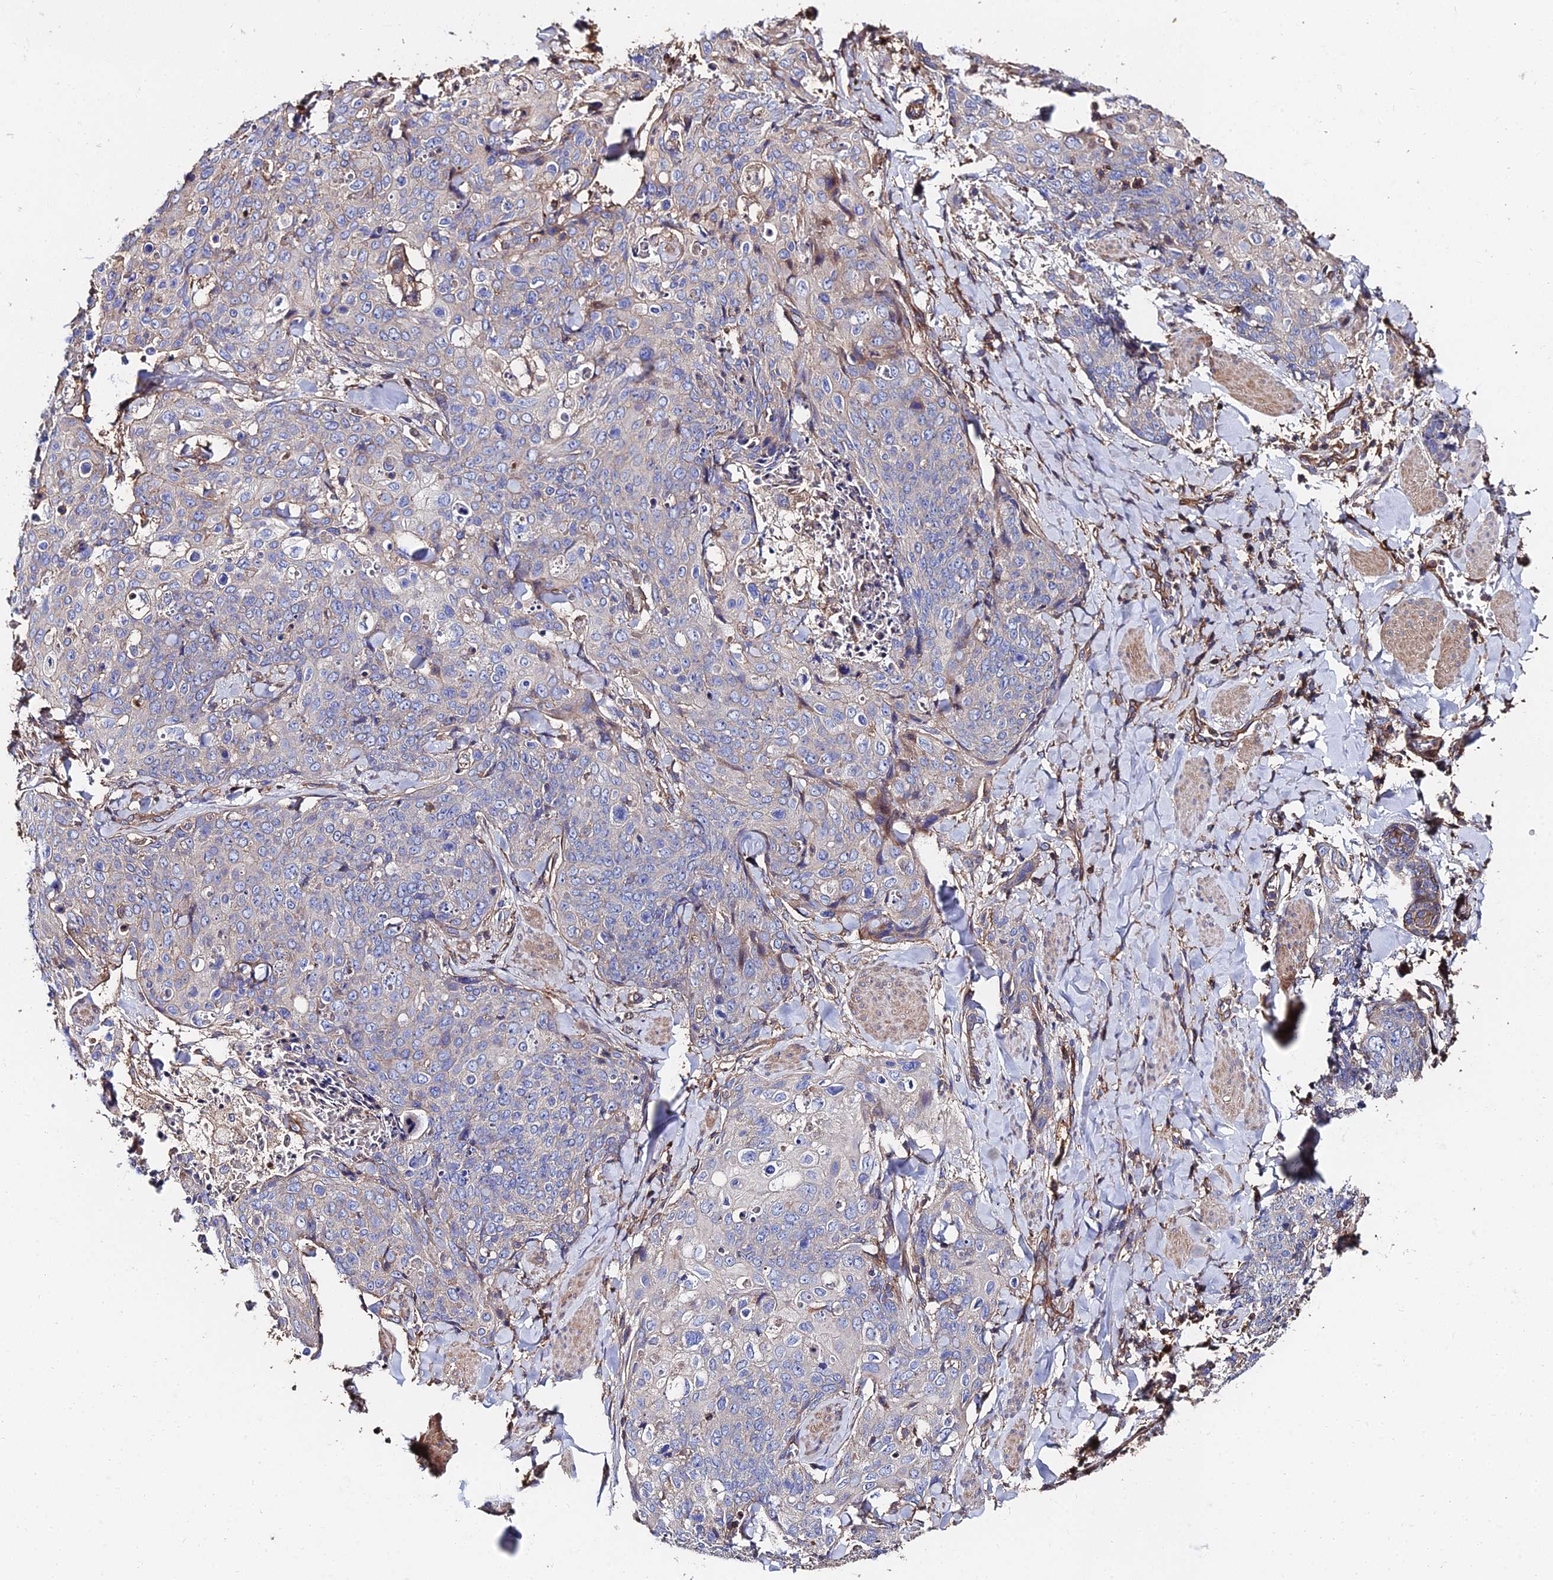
{"staining": {"intensity": "negative", "quantity": "none", "location": "none"}, "tissue": "skin cancer", "cell_type": "Tumor cells", "image_type": "cancer", "snomed": [{"axis": "morphology", "description": "Squamous cell carcinoma, NOS"}, {"axis": "topography", "description": "Skin"}, {"axis": "topography", "description": "Vulva"}], "caption": "This is an immunohistochemistry (IHC) histopathology image of human skin squamous cell carcinoma. There is no expression in tumor cells.", "gene": "EXT1", "patient": {"sex": "female", "age": 85}}